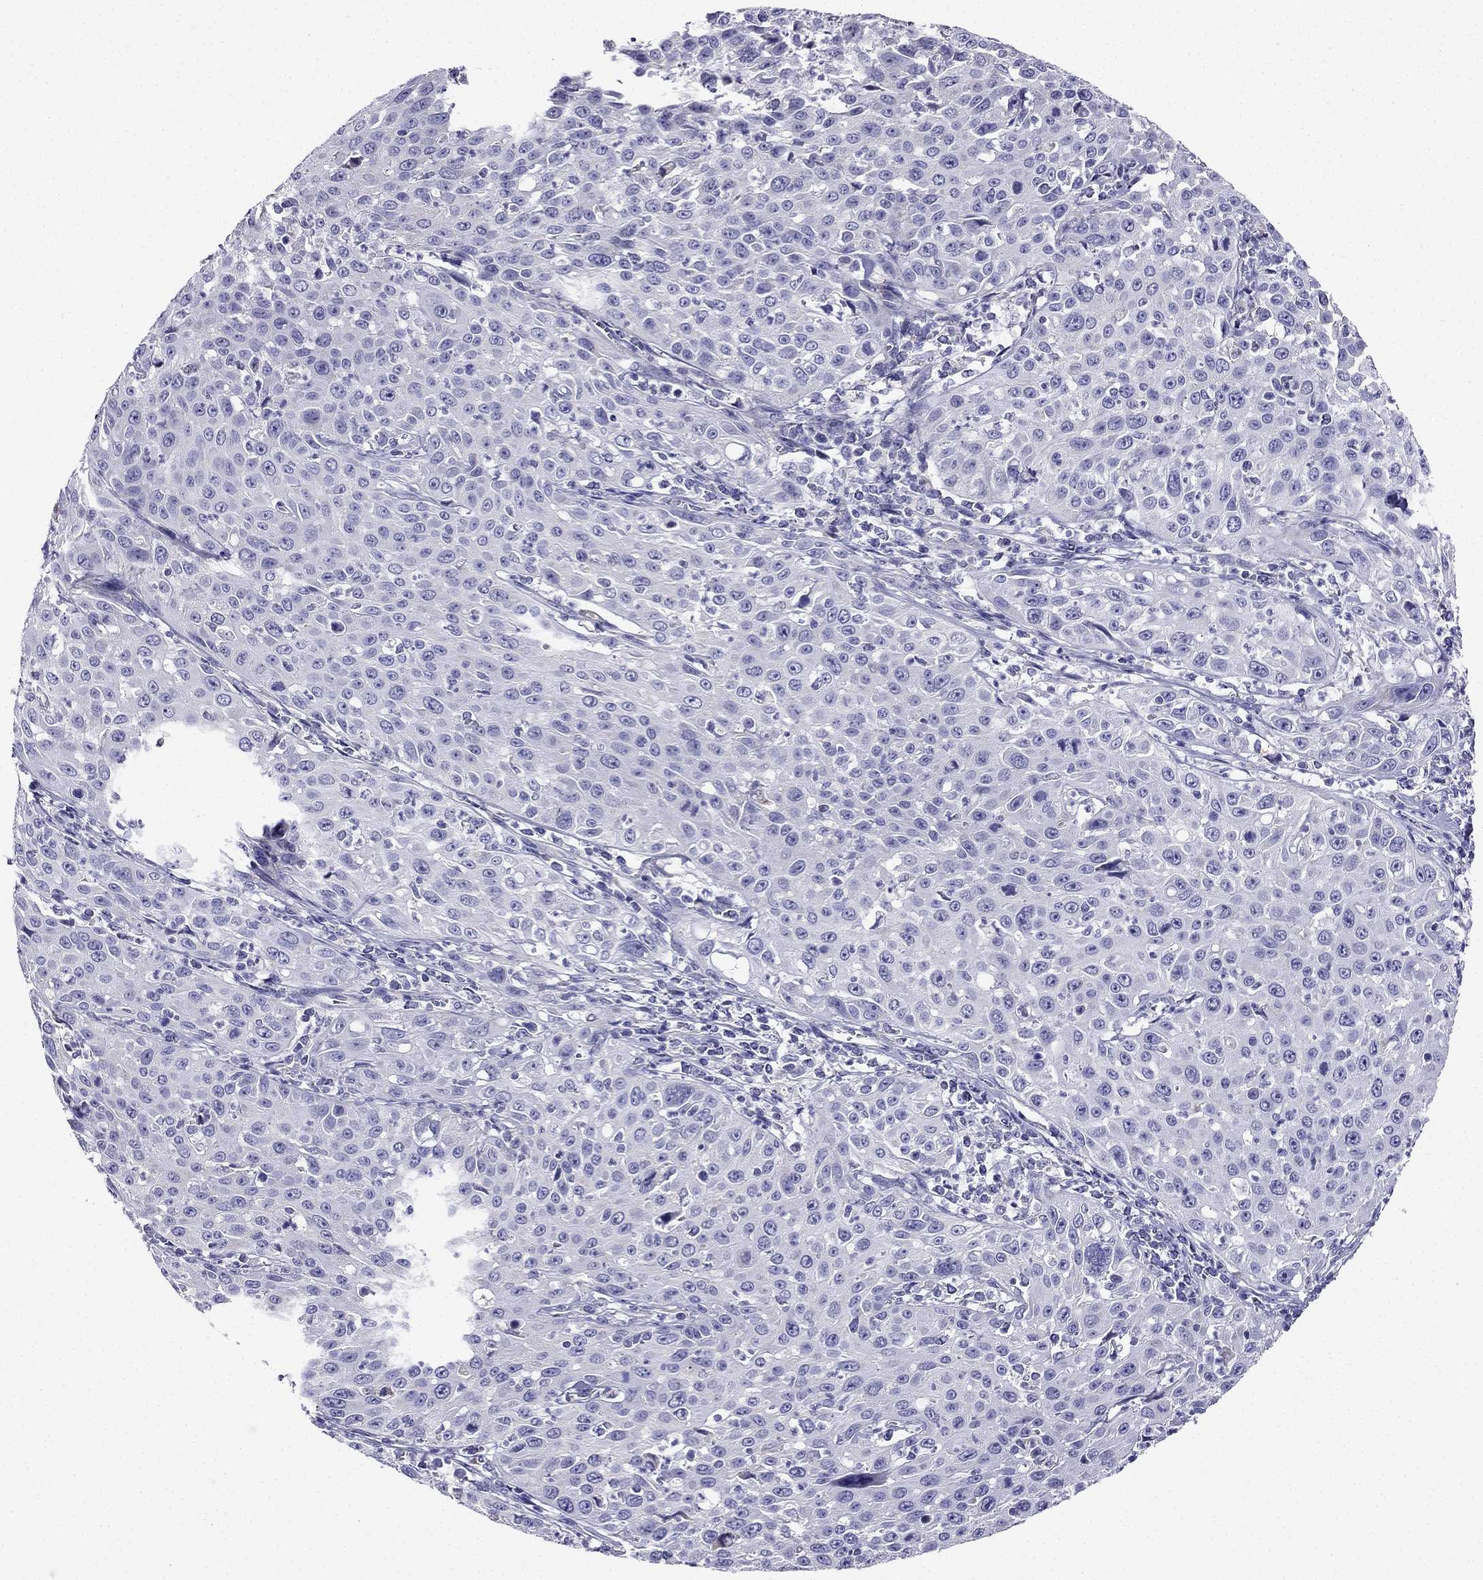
{"staining": {"intensity": "negative", "quantity": "none", "location": "none"}, "tissue": "cervical cancer", "cell_type": "Tumor cells", "image_type": "cancer", "snomed": [{"axis": "morphology", "description": "Squamous cell carcinoma, NOS"}, {"axis": "topography", "description": "Cervix"}], "caption": "IHC image of neoplastic tissue: cervical cancer (squamous cell carcinoma) stained with DAB displays no significant protein expression in tumor cells.", "gene": "KIF5A", "patient": {"sex": "female", "age": 26}}